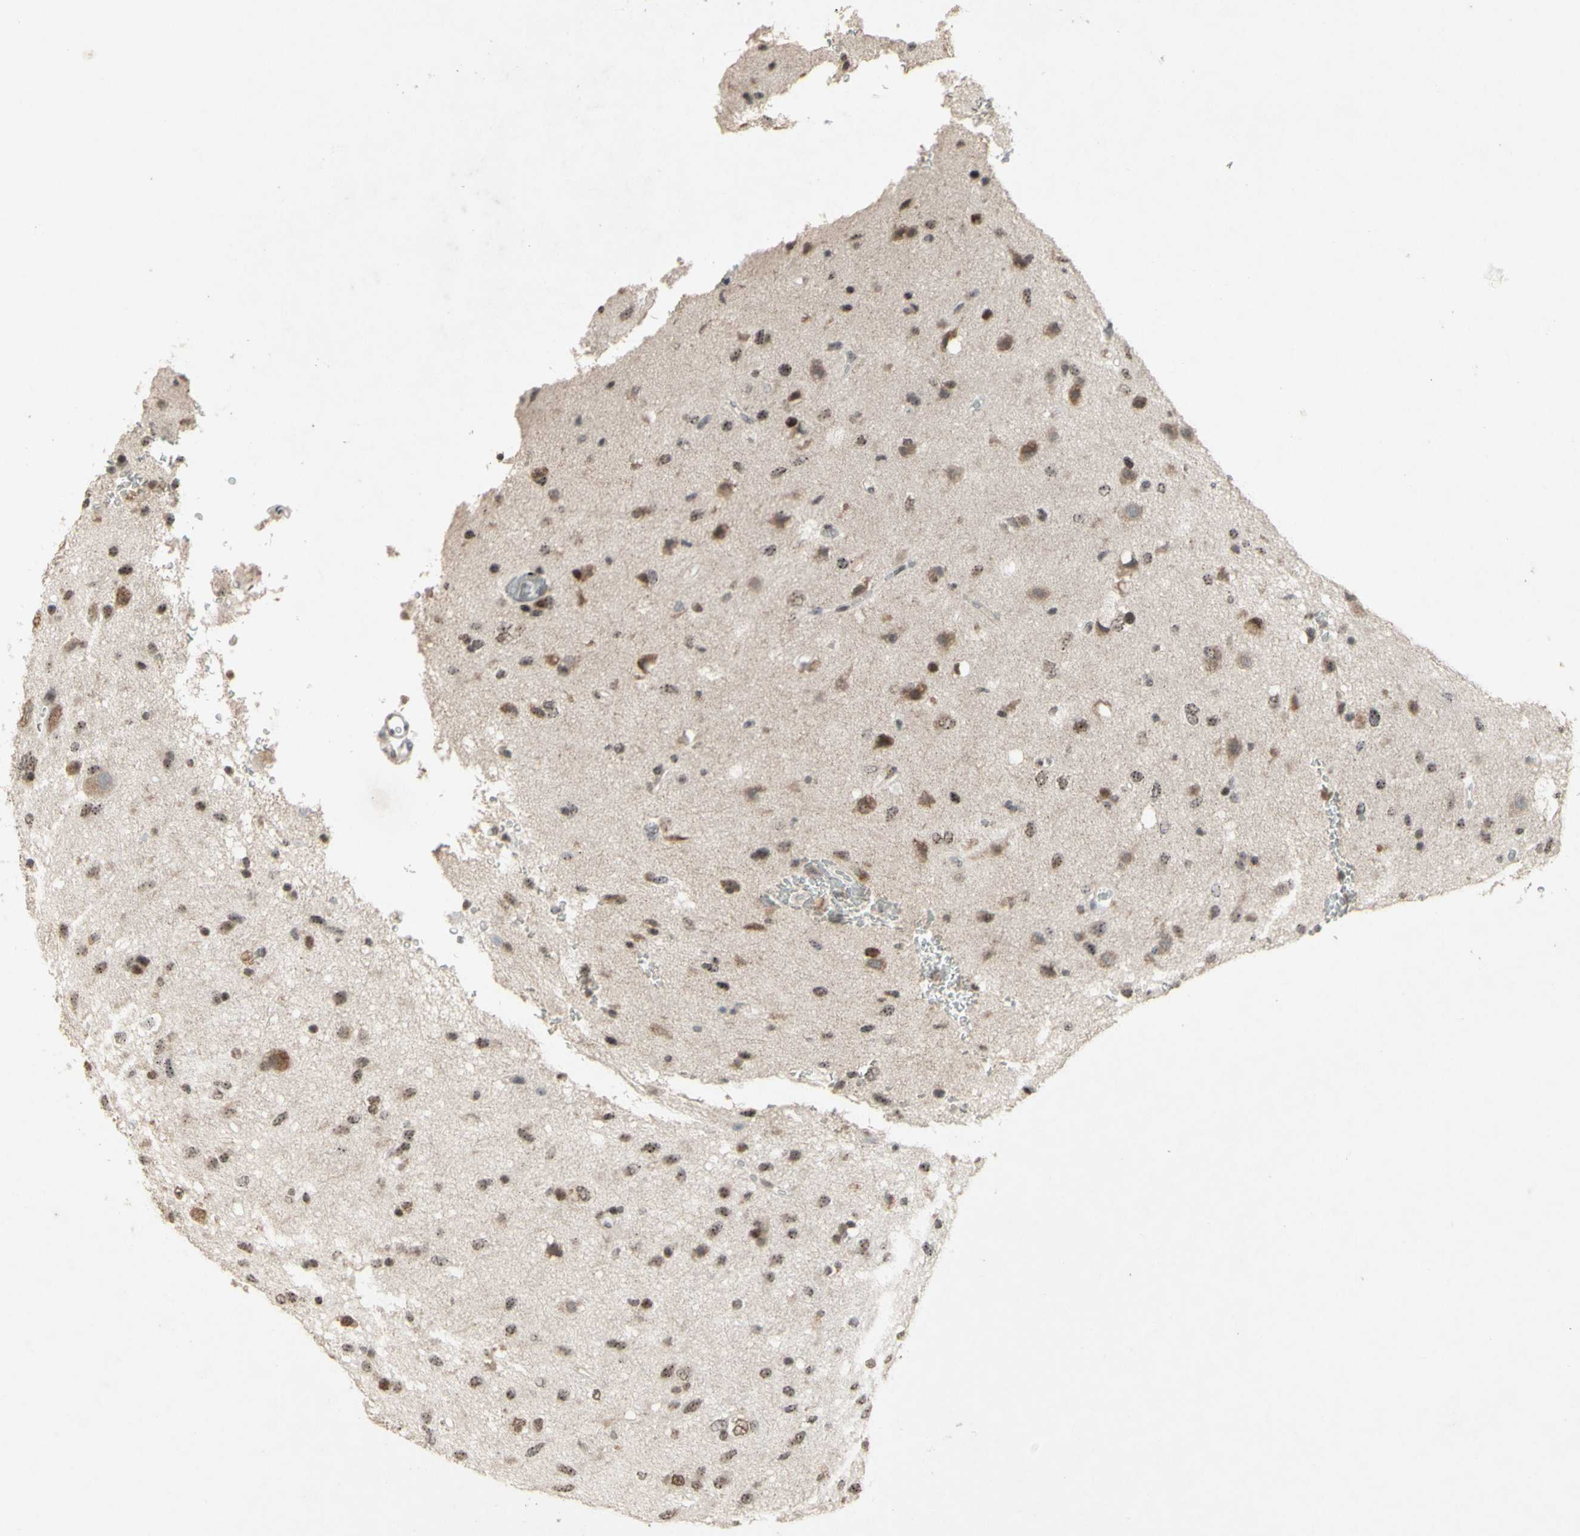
{"staining": {"intensity": "strong", "quantity": "25%-75%", "location": "cytoplasmic/membranous,nuclear"}, "tissue": "glioma", "cell_type": "Tumor cells", "image_type": "cancer", "snomed": [{"axis": "morphology", "description": "Glioma, malignant, Low grade"}, {"axis": "topography", "description": "Brain"}], "caption": "A high amount of strong cytoplasmic/membranous and nuclear positivity is present in approximately 25%-75% of tumor cells in malignant low-grade glioma tissue.", "gene": "CENPB", "patient": {"sex": "male", "age": 77}}